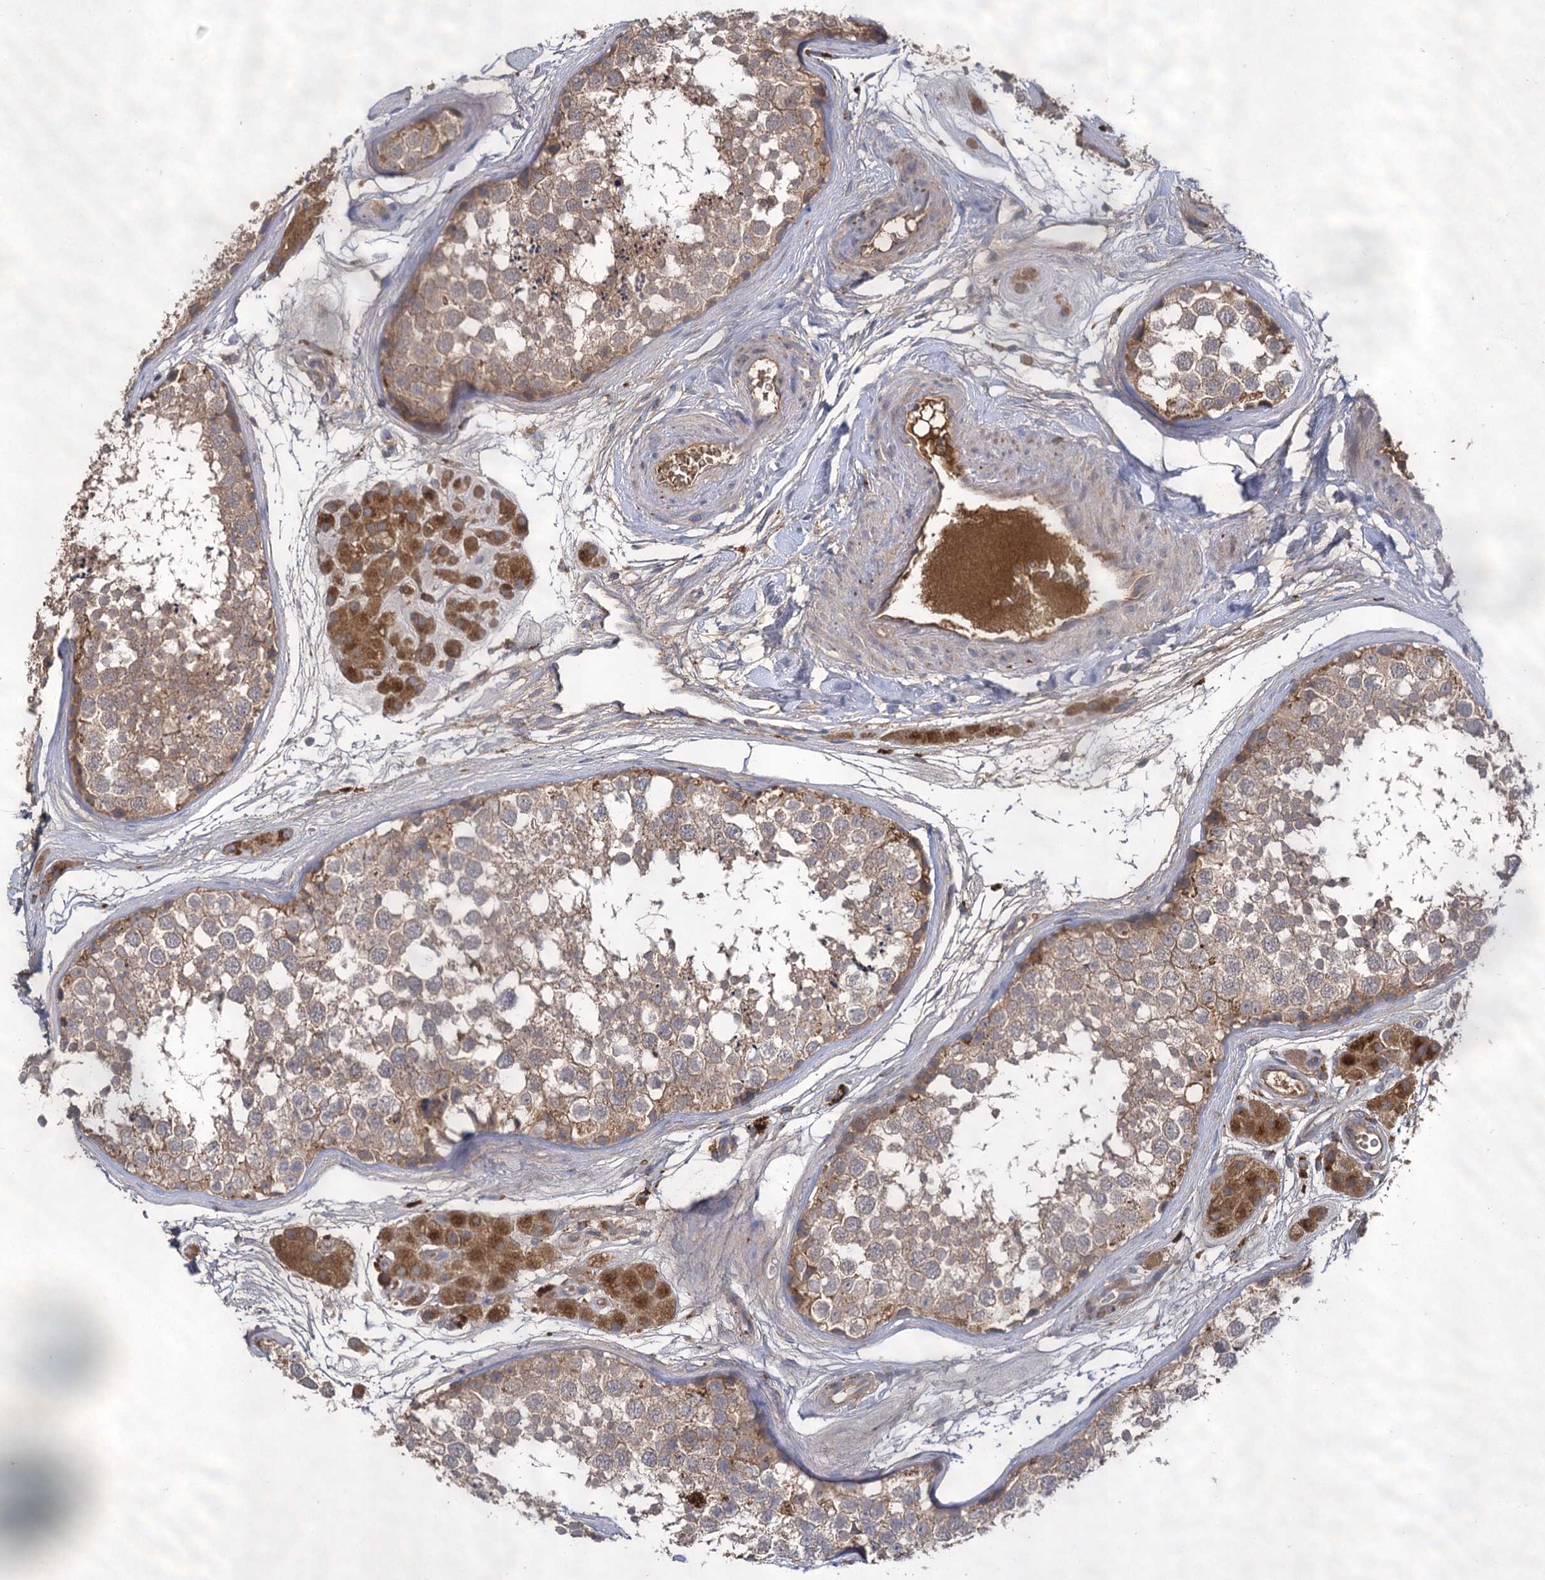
{"staining": {"intensity": "weak", "quantity": ">75%", "location": "cytoplasmic/membranous"}, "tissue": "testis", "cell_type": "Cells in seminiferous ducts", "image_type": "normal", "snomed": [{"axis": "morphology", "description": "Normal tissue, NOS"}, {"axis": "topography", "description": "Testis"}], "caption": "This photomicrograph demonstrates normal testis stained with immunohistochemistry (IHC) to label a protein in brown. The cytoplasmic/membranous of cells in seminiferous ducts show weak positivity for the protein. Nuclei are counter-stained blue.", "gene": "USP50", "patient": {"sex": "male", "age": 56}}